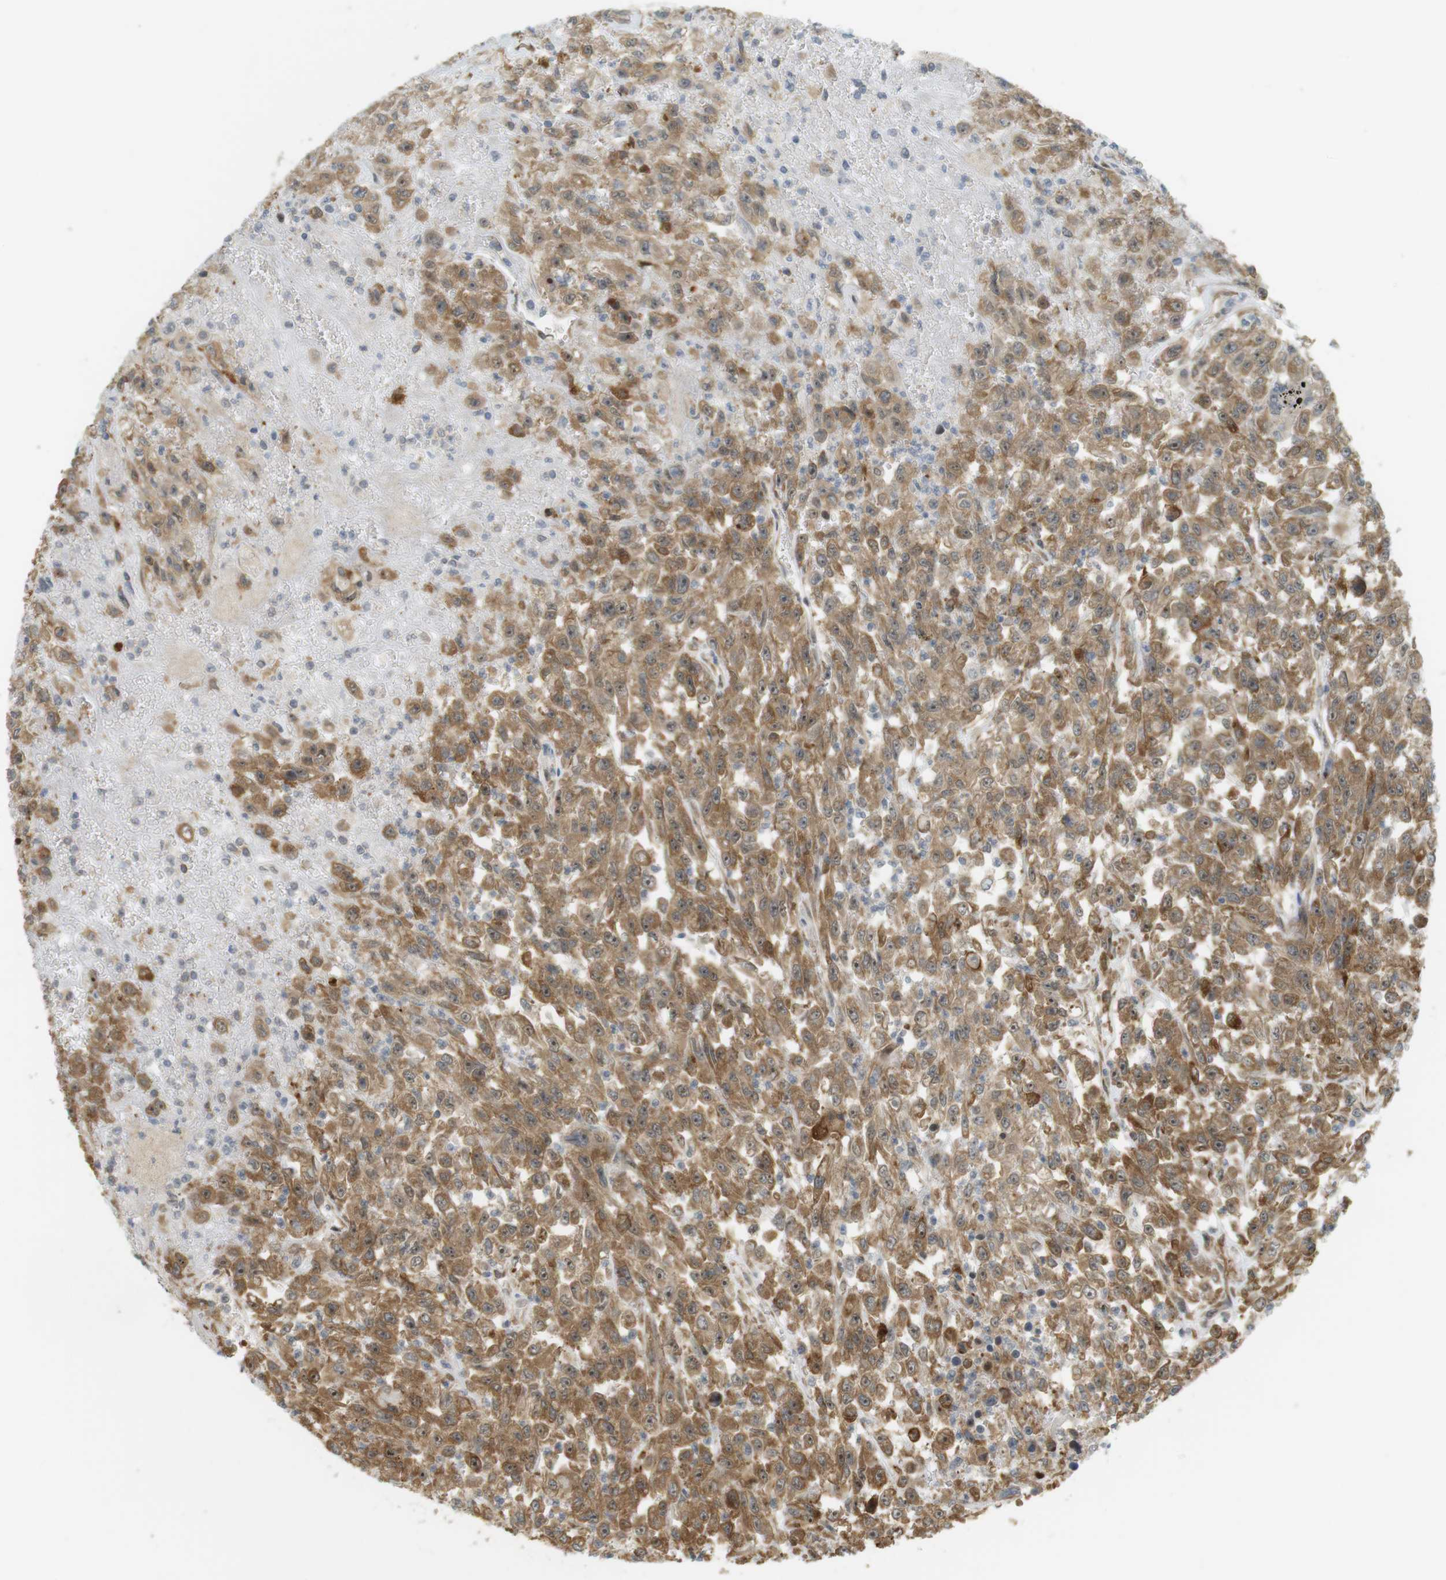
{"staining": {"intensity": "moderate", "quantity": ">75%", "location": "cytoplasmic/membranous,nuclear"}, "tissue": "urothelial cancer", "cell_type": "Tumor cells", "image_type": "cancer", "snomed": [{"axis": "morphology", "description": "Urothelial carcinoma, High grade"}, {"axis": "topography", "description": "Urinary bladder"}], "caption": "Human urothelial cancer stained with a protein marker reveals moderate staining in tumor cells.", "gene": "PA2G4", "patient": {"sex": "male", "age": 46}}